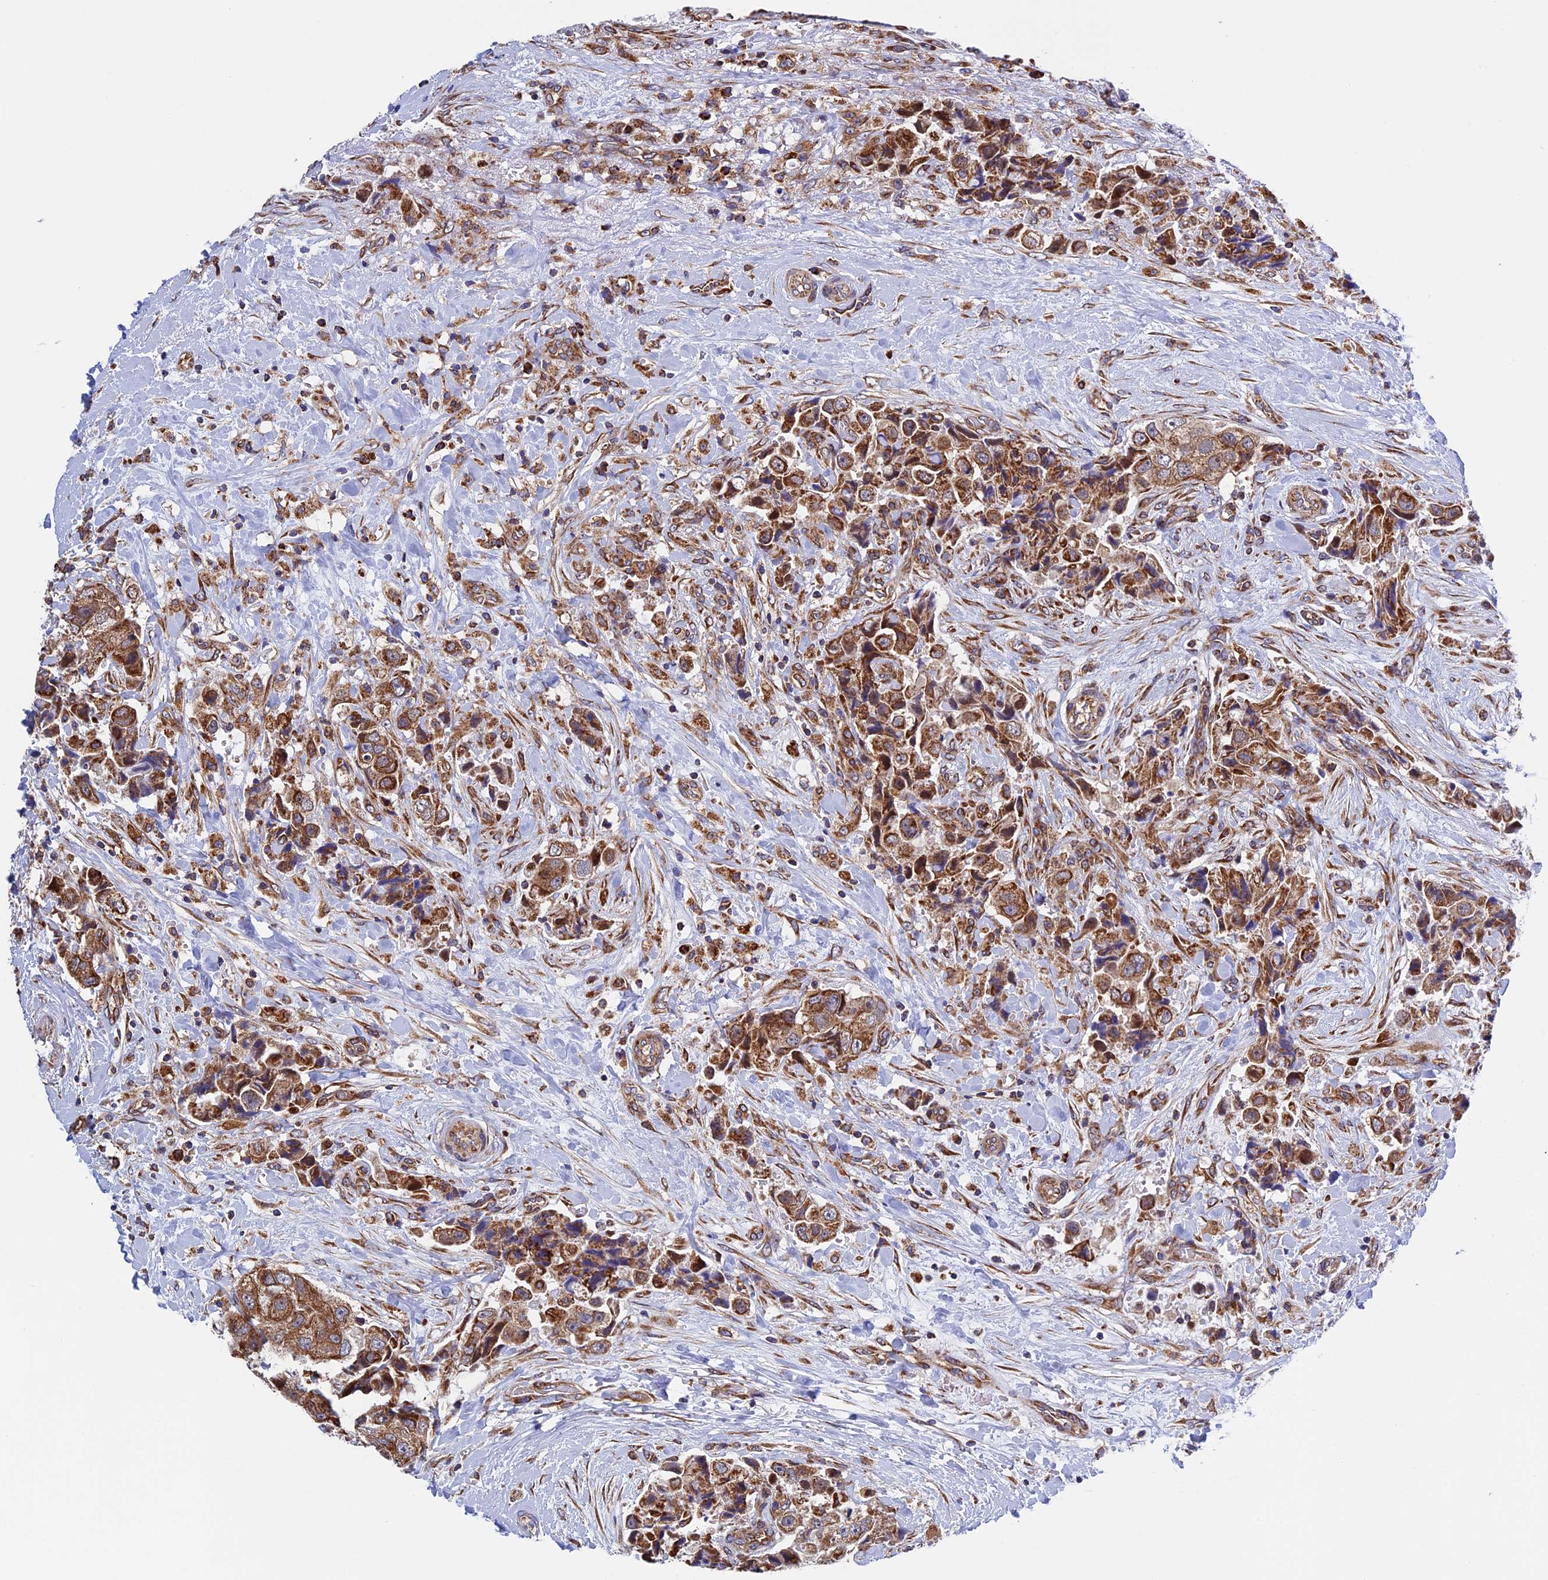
{"staining": {"intensity": "strong", "quantity": ">75%", "location": "cytoplasmic/membranous"}, "tissue": "breast cancer", "cell_type": "Tumor cells", "image_type": "cancer", "snomed": [{"axis": "morphology", "description": "Normal tissue, NOS"}, {"axis": "morphology", "description": "Duct carcinoma"}, {"axis": "topography", "description": "Breast"}], "caption": "Breast cancer (intraductal carcinoma) stained with DAB (3,3'-diaminobenzidine) immunohistochemistry demonstrates high levels of strong cytoplasmic/membranous staining in approximately >75% of tumor cells.", "gene": "SLC9A5", "patient": {"sex": "female", "age": 62}}